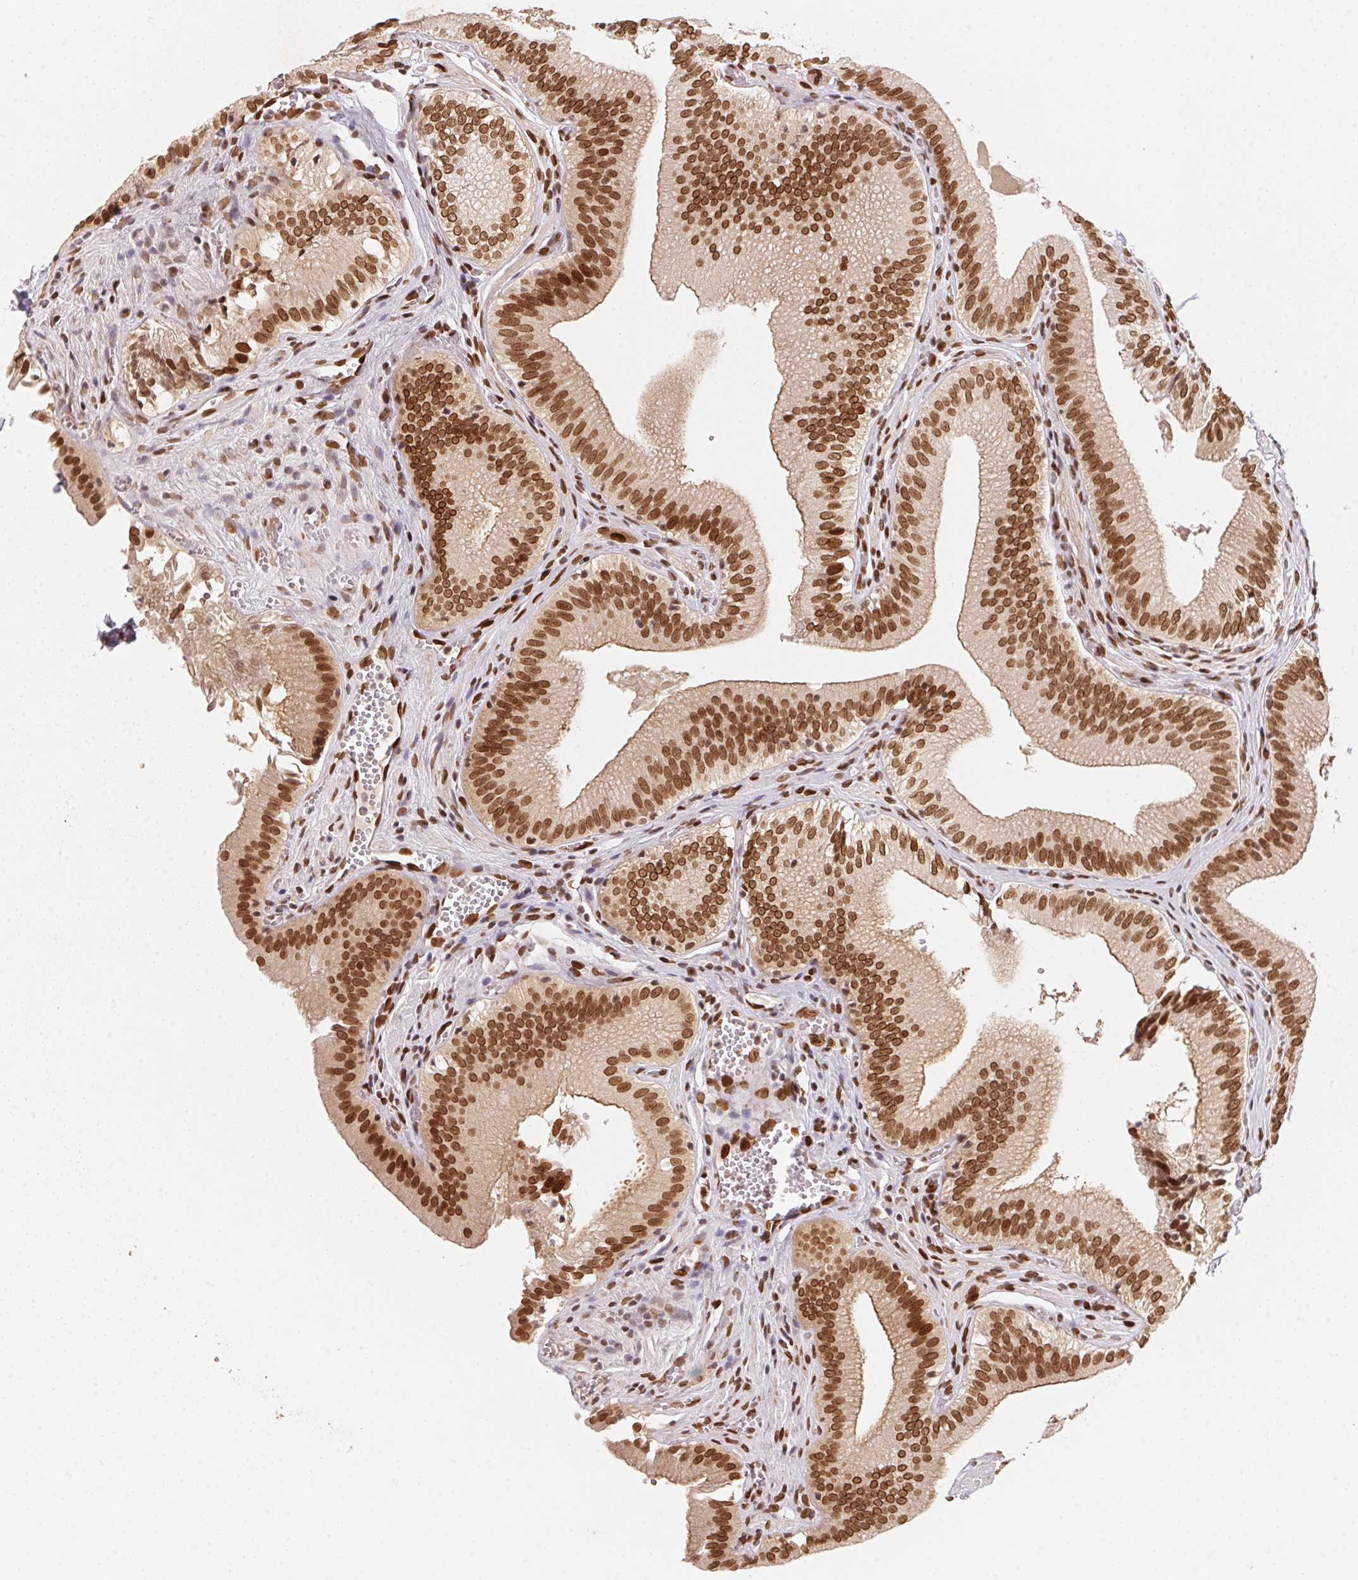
{"staining": {"intensity": "strong", "quantity": ">75%", "location": "nuclear"}, "tissue": "gallbladder", "cell_type": "Glandular cells", "image_type": "normal", "snomed": [{"axis": "morphology", "description": "Normal tissue, NOS"}, {"axis": "topography", "description": "Gallbladder"}, {"axis": "topography", "description": "Peripheral nerve tissue"}], "caption": "Immunohistochemical staining of benign human gallbladder displays >75% levels of strong nuclear protein positivity in about >75% of glandular cells.", "gene": "SAP30BP", "patient": {"sex": "male", "age": 17}}